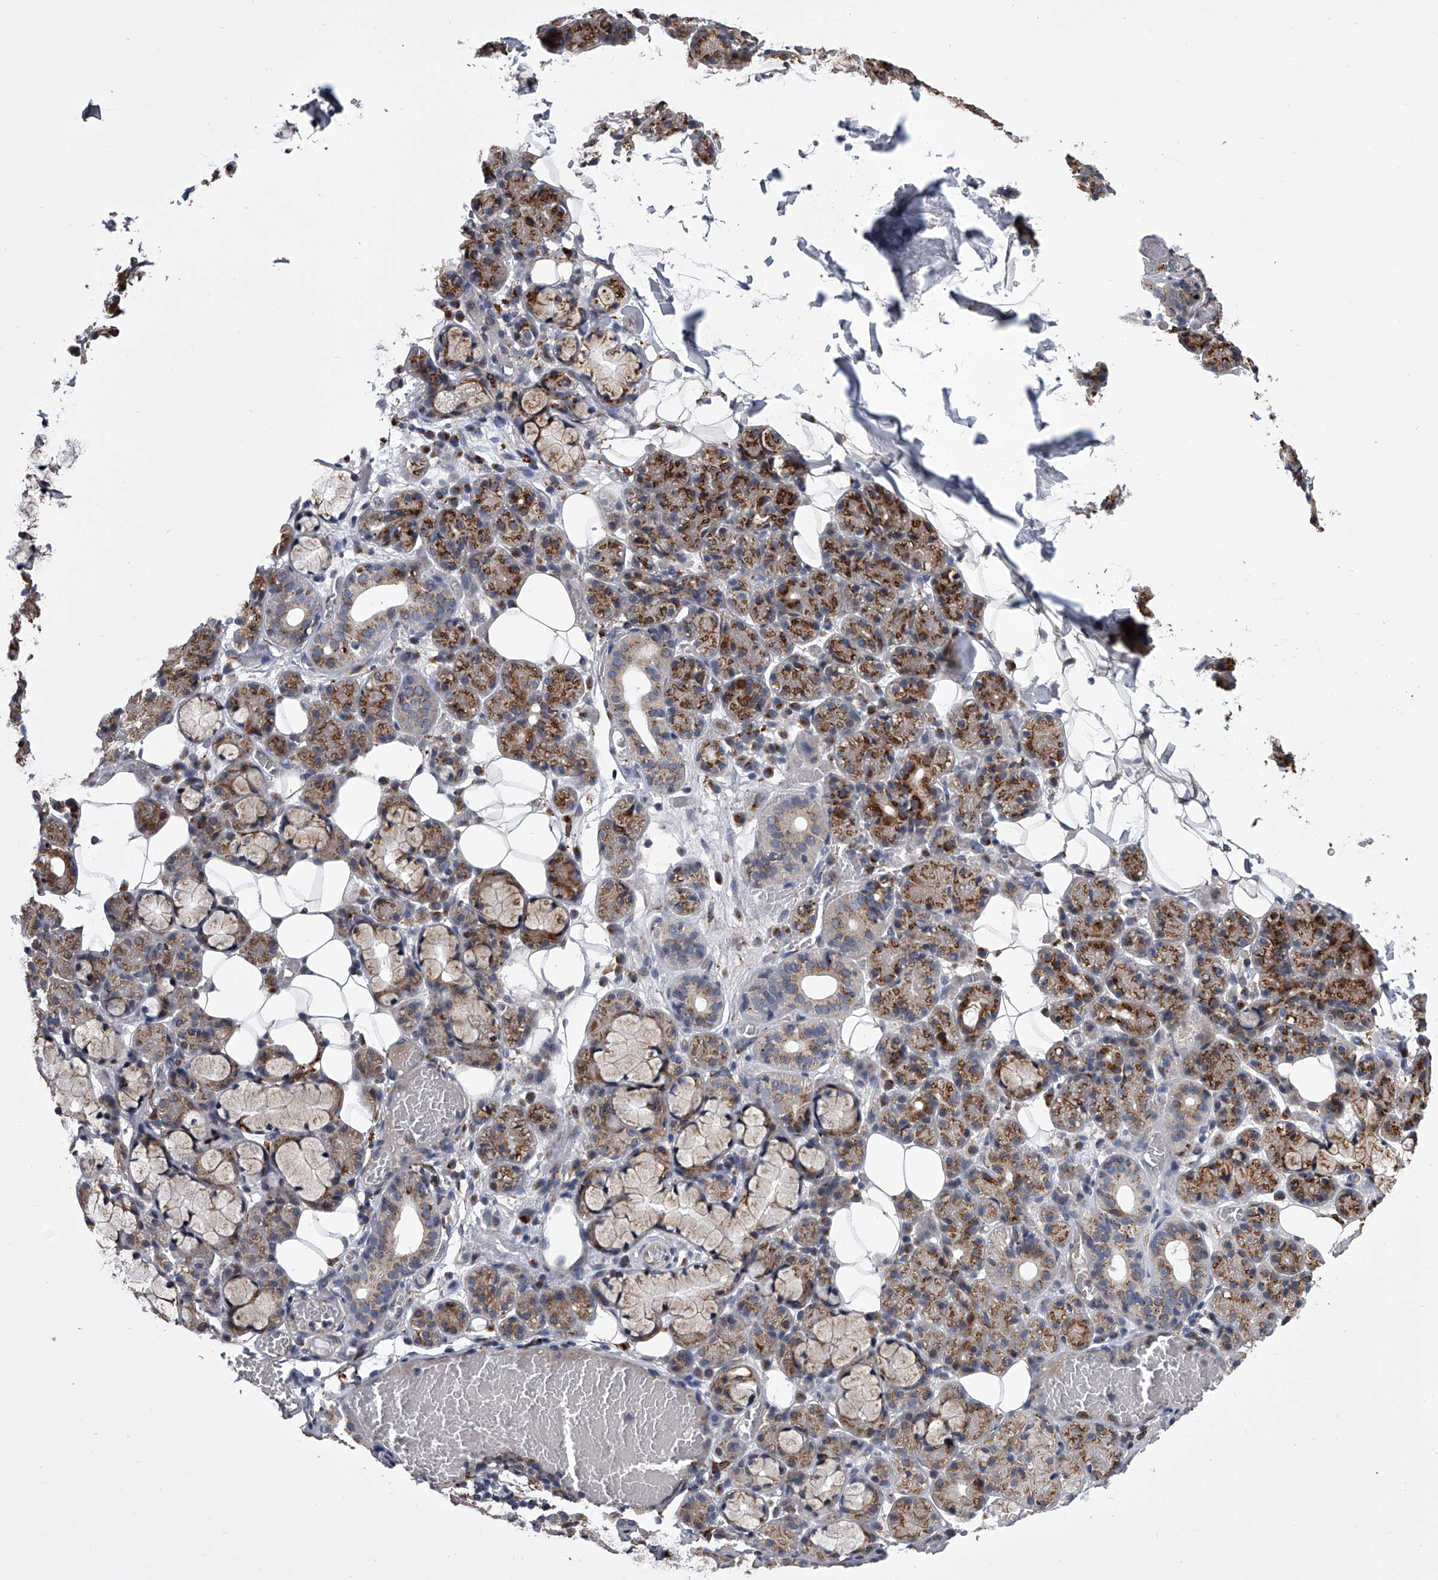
{"staining": {"intensity": "strong", "quantity": "<25%", "location": "cytoplasmic/membranous"}, "tissue": "salivary gland", "cell_type": "Glandular cells", "image_type": "normal", "snomed": [{"axis": "morphology", "description": "Normal tissue, NOS"}, {"axis": "topography", "description": "Salivary gland"}], "caption": "Immunohistochemistry micrograph of benign salivary gland: human salivary gland stained using IHC reveals medium levels of strong protein expression localized specifically in the cytoplasmic/membranous of glandular cells, appearing as a cytoplasmic/membranous brown color.", "gene": "TRIM8", "patient": {"sex": "male", "age": 63}}